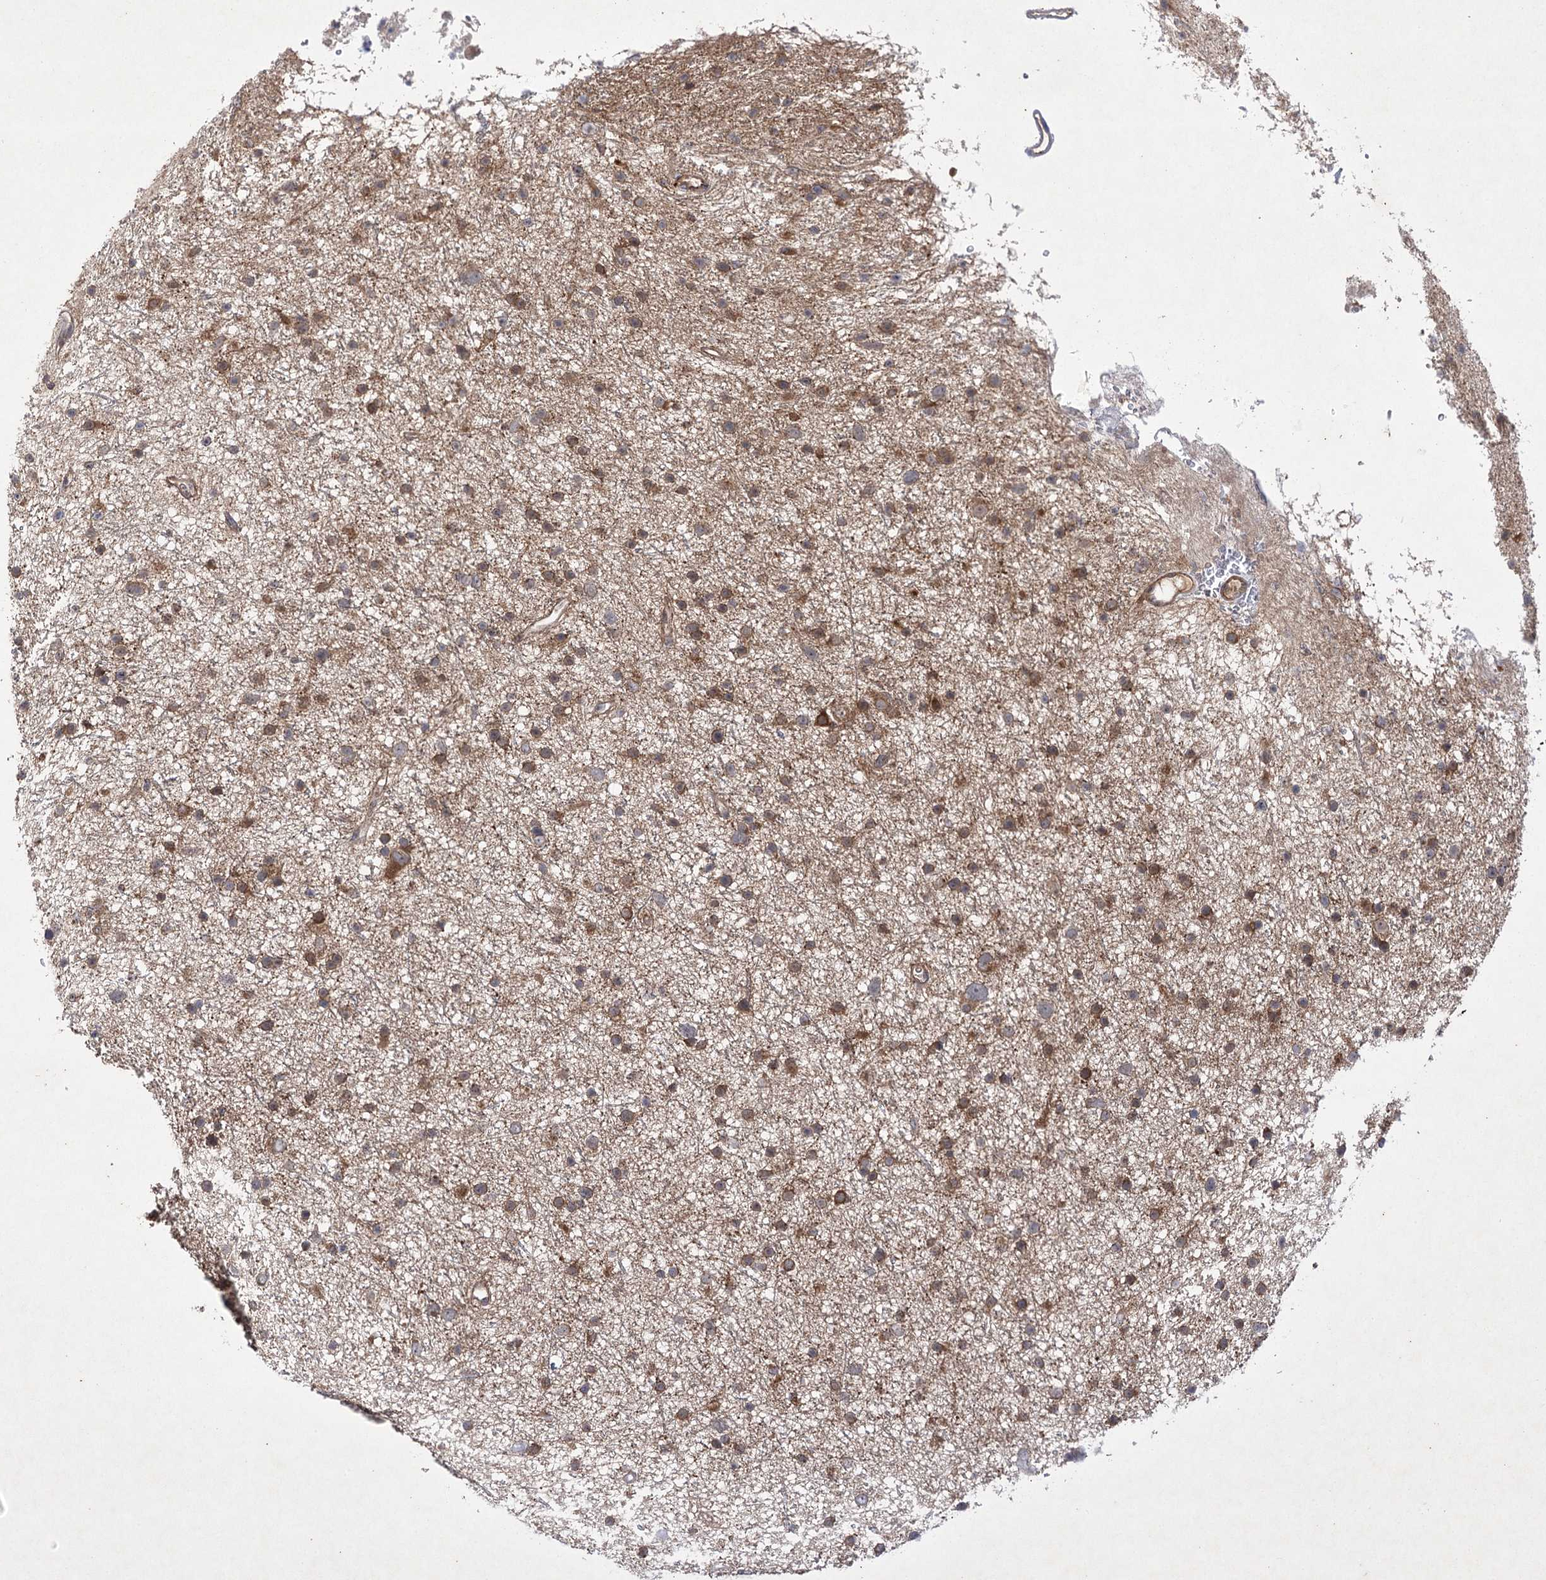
{"staining": {"intensity": "moderate", "quantity": ">75%", "location": "cytoplasmic/membranous"}, "tissue": "glioma", "cell_type": "Tumor cells", "image_type": "cancer", "snomed": [{"axis": "morphology", "description": "Glioma, malignant, Low grade"}, {"axis": "topography", "description": "Cerebral cortex"}], "caption": "Protein expression analysis of human malignant glioma (low-grade) reveals moderate cytoplasmic/membranous positivity in about >75% of tumor cells.", "gene": "BCR", "patient": {"sex": "female", "age": 39}}